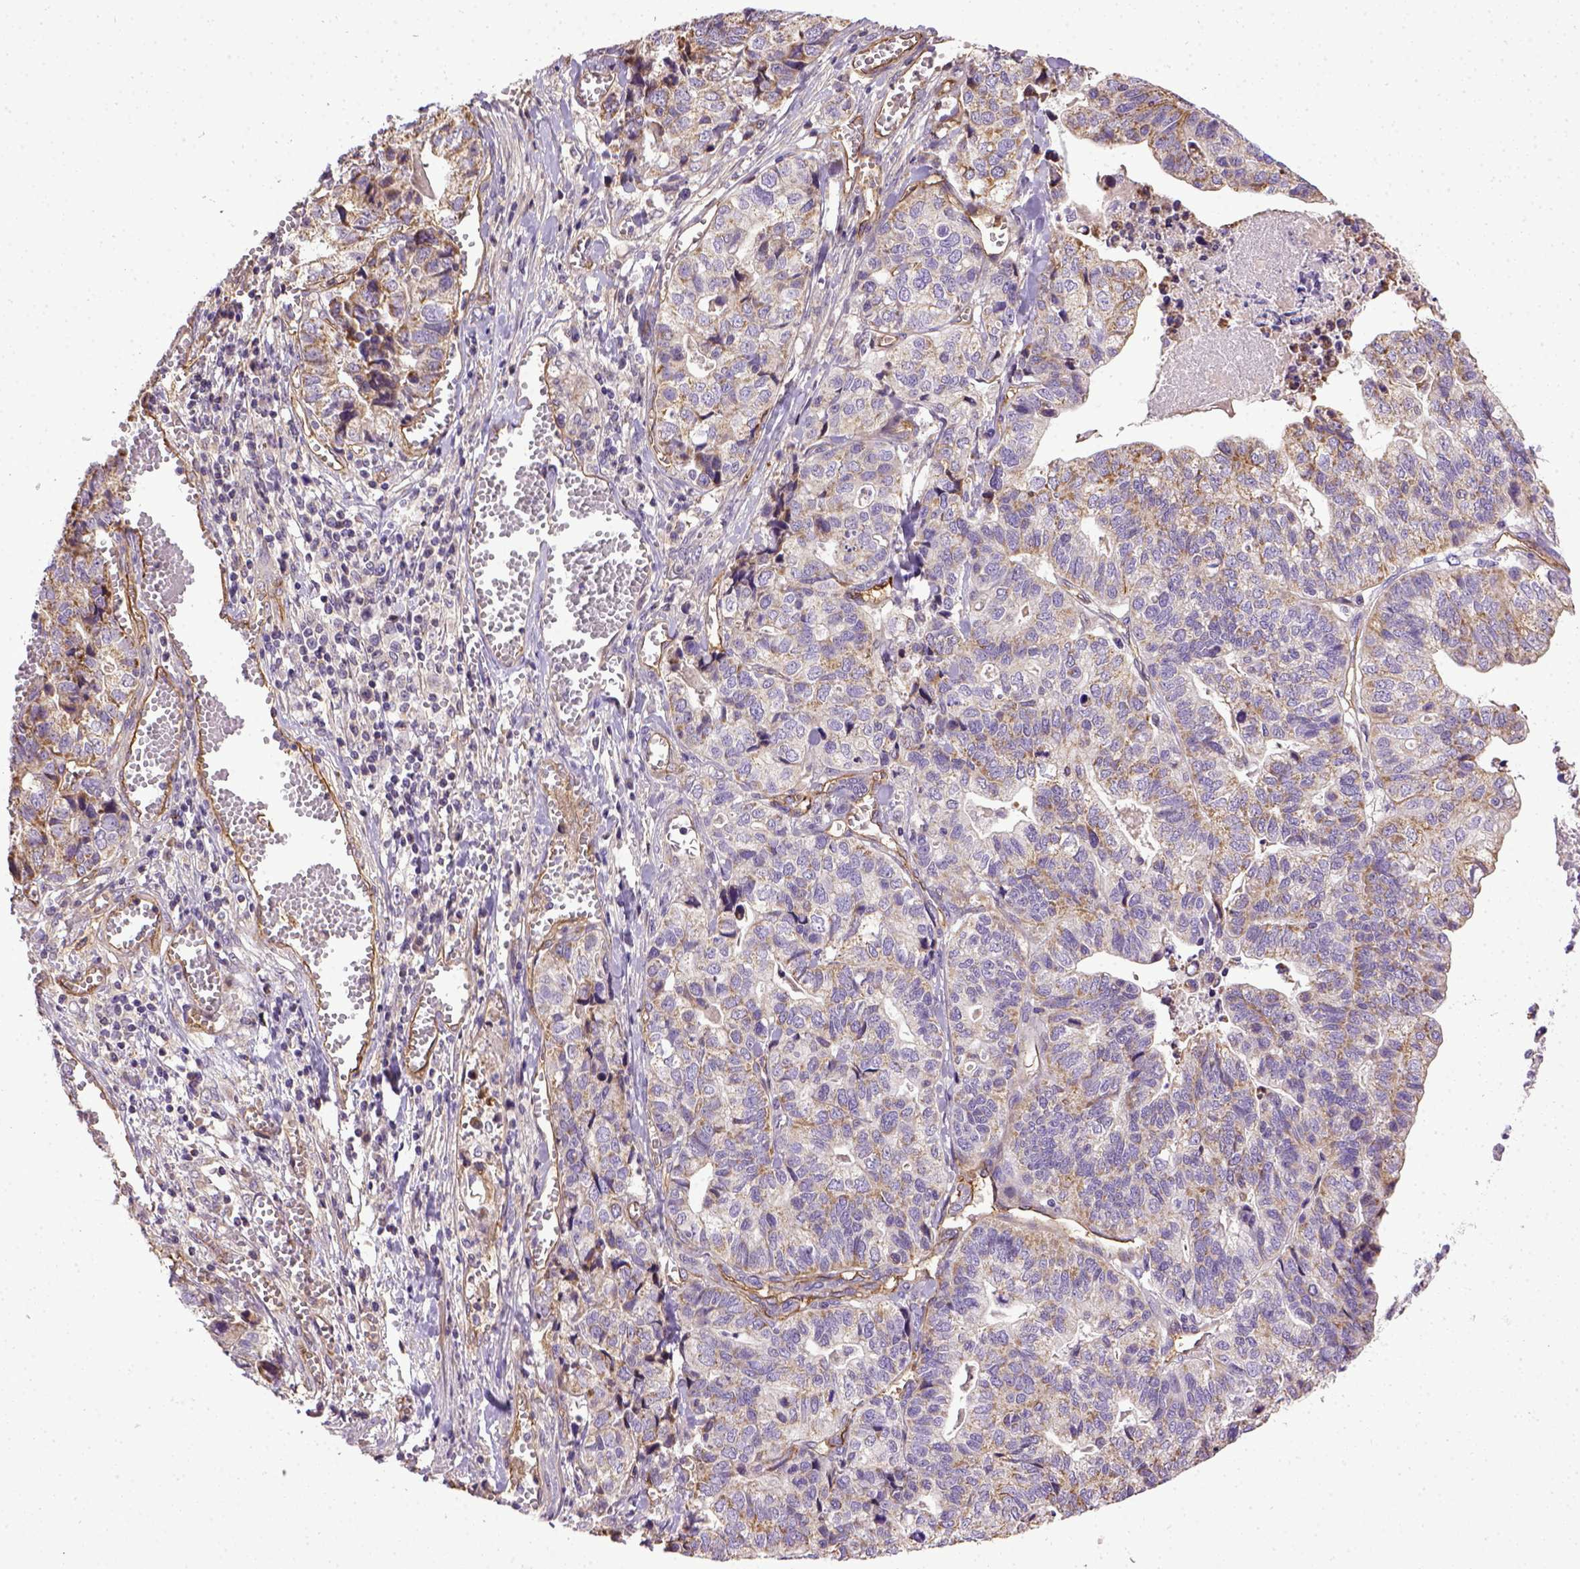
{"staining": {"intensity": "moderate", "quantity": "25%-75%", "location": "cytoplasmic/membranous"}, "tissue": "stomach cancer", "cell_type": "Tumor cells", "image_type": "cancer", "snomed": [{"axis": "morphology", "description": "Adenocarcinoma, NOS"}, {"axis": "topography", "description": "Stomach, upper"}], "caption": "Adenocarcinoma (stomach) stained with IHC reveals moderate cytoplasmic/membranous staining in about 25%-75% of tumor cells. (DAB (3,3'-diaminobenzidine) IHC with brightfield microscopy, high magnification).", "gene": "ENG", "patient": {"sex": "female", "age": 67}}